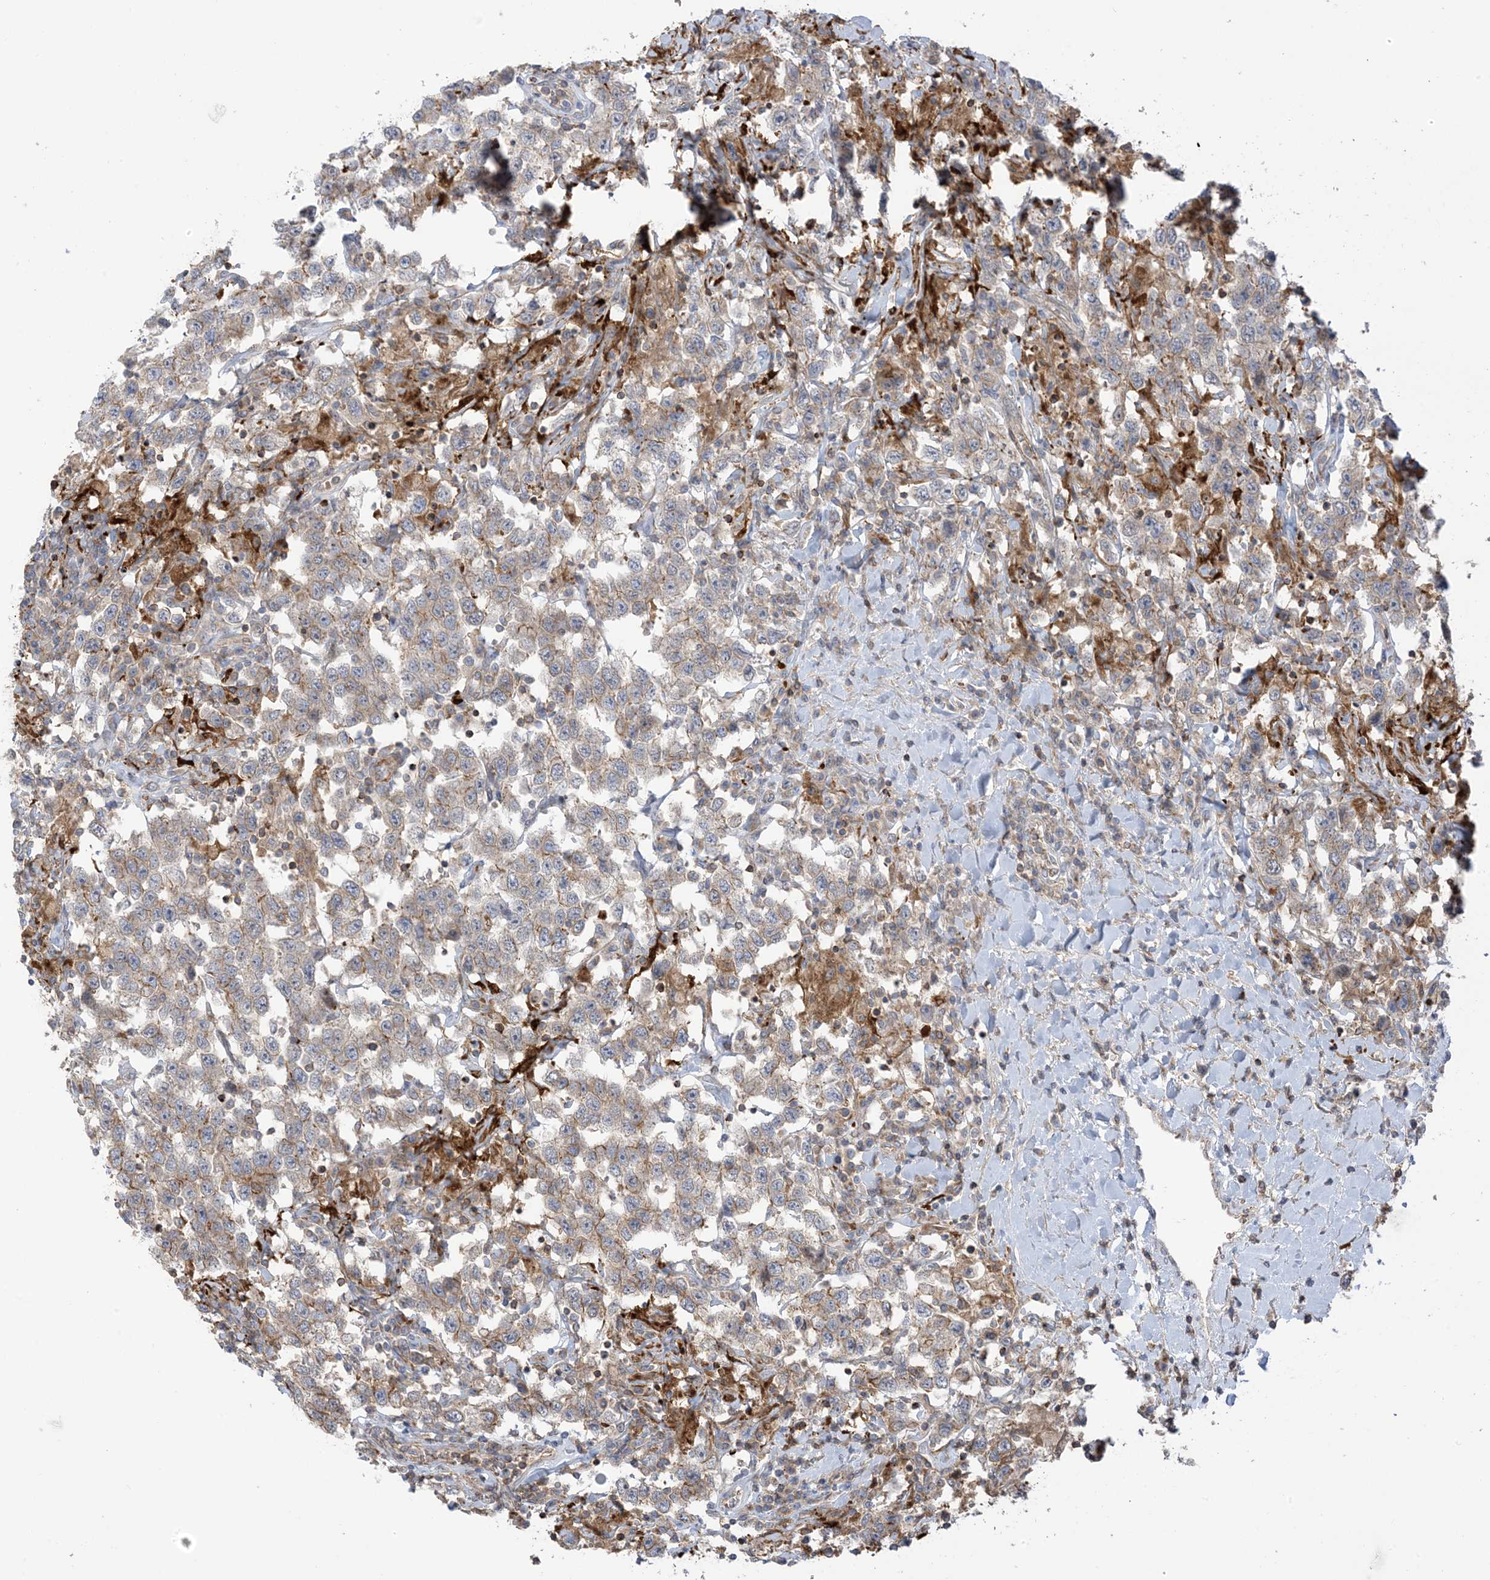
{"staining": {"intensity": "weak", "quantity": "25%-75%", "location": "cytoplasmic/membranous"}, "tissue": "testis cancer", "cell_type": "Tumor cells", "image_type": "cancer", "snomed": [{"axis": "morphology", "description": "Seminoma, NOS"}, {"axis": "topography", "description": "Testis"}], "caption": "Tumor cells show weak cytoplasmic/membranous expression in approximately 25%-75% of cells in testis seminoma. The staining was performed using DAB (3,3'-diaminobenzidine), with brown indicating positive protein expression. Nuclei are stained blue with hematoxylin.", "gene": "ICMT", "patient": {"sex": "male", "age": 41}}